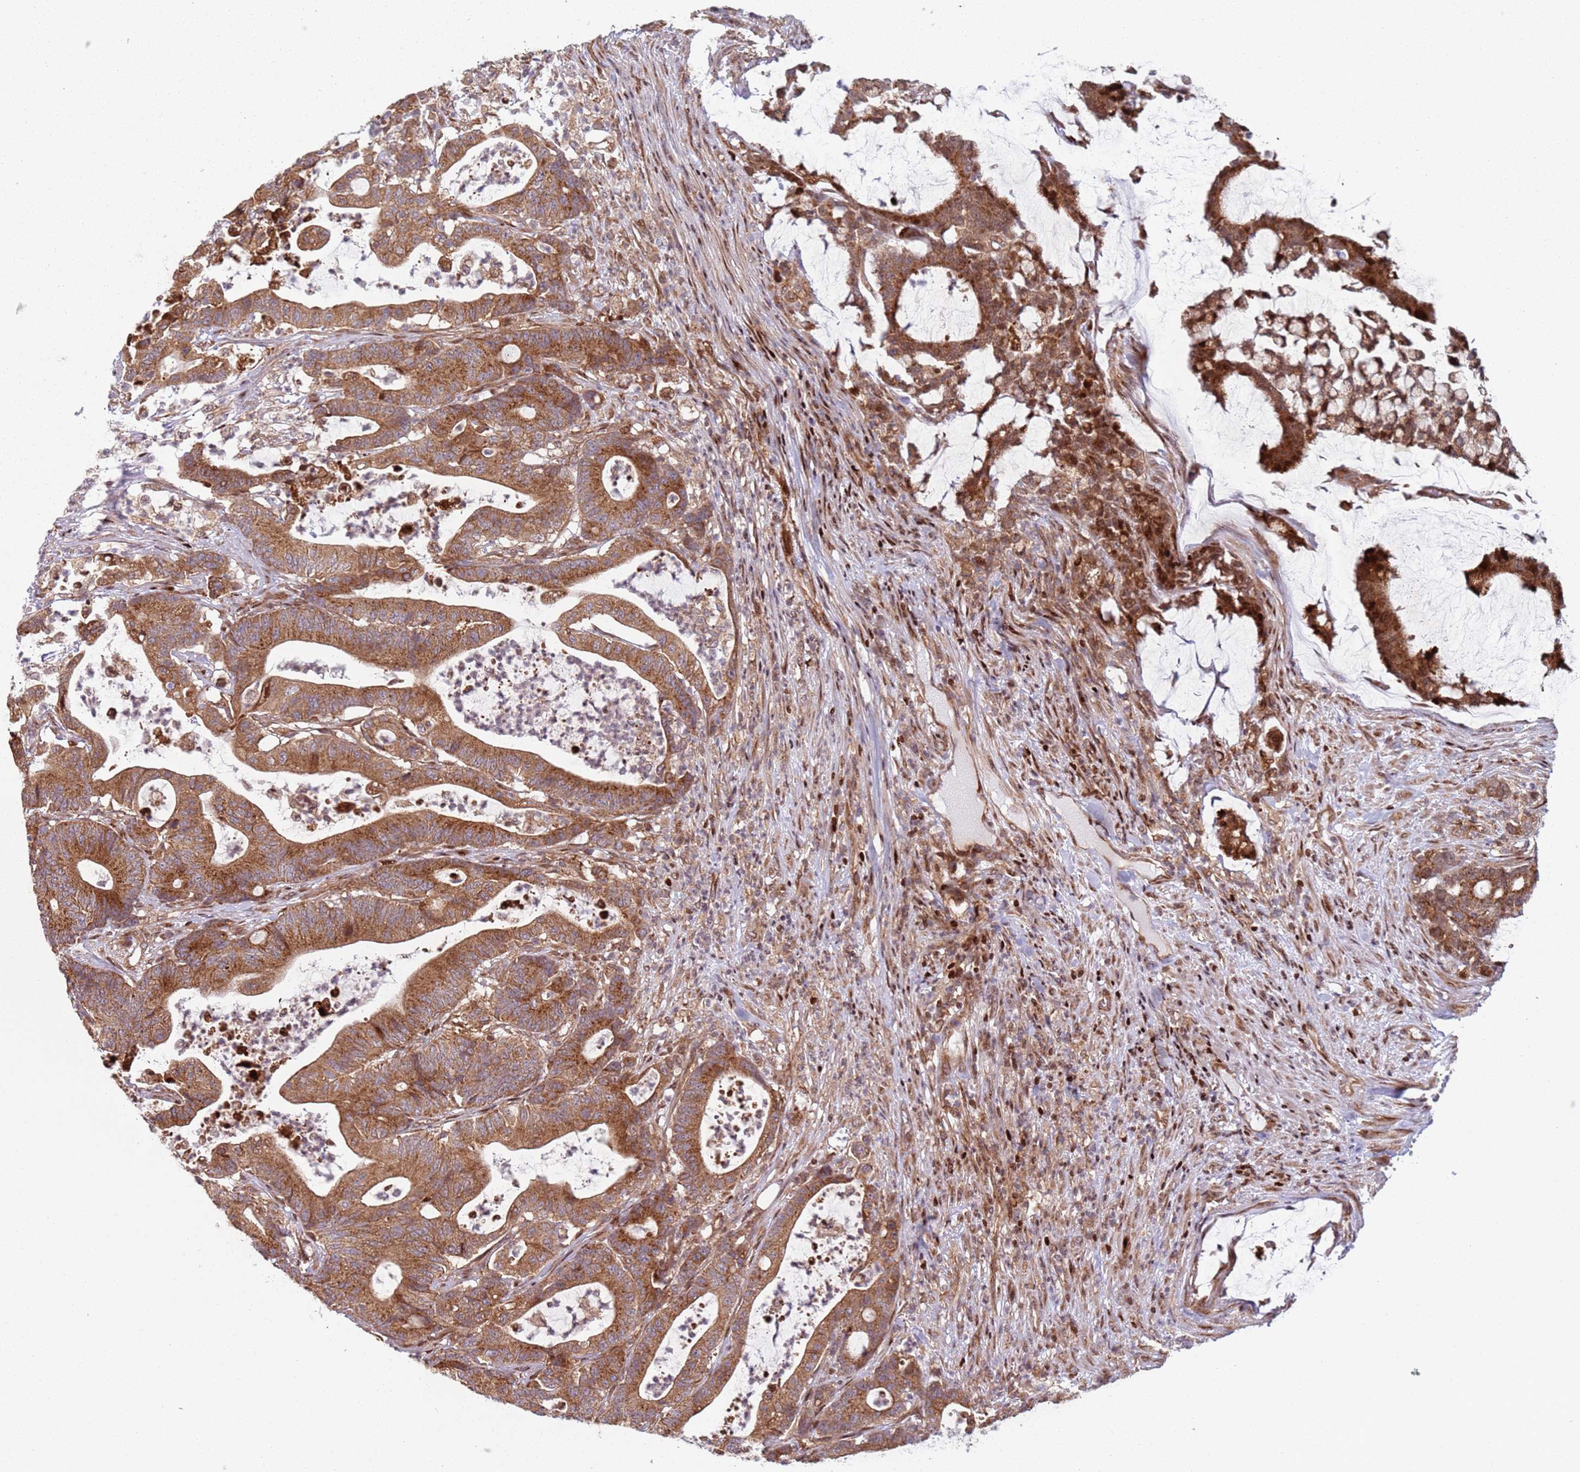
{"staining": {"intensity": "strong", "quantity": ">75%", "location": "cytoplasmic/membranous"}, "tissue": "colorectal cancer", "cell_type": "Tumor cells", "image_type": "cancer", "snomed": [{"axis": "morphology", "description": "Adenocarcinoma, NOS"}, {"axis": "topography", "description": "Colon"}], "caption": "IHC of human colorectal cancer demonstrates high levels of strong cytoplasmic/membranous positivity in approximately >75% of tumor cells. The protein is stained brown, and the nuclei are stained in blue (DAB (3,3'-diaminobenzidine) IHC with brightfield microscopy, high magnification).", "gene": "HNRNPLL", "patient": {"sex": "female", "age": 84}}